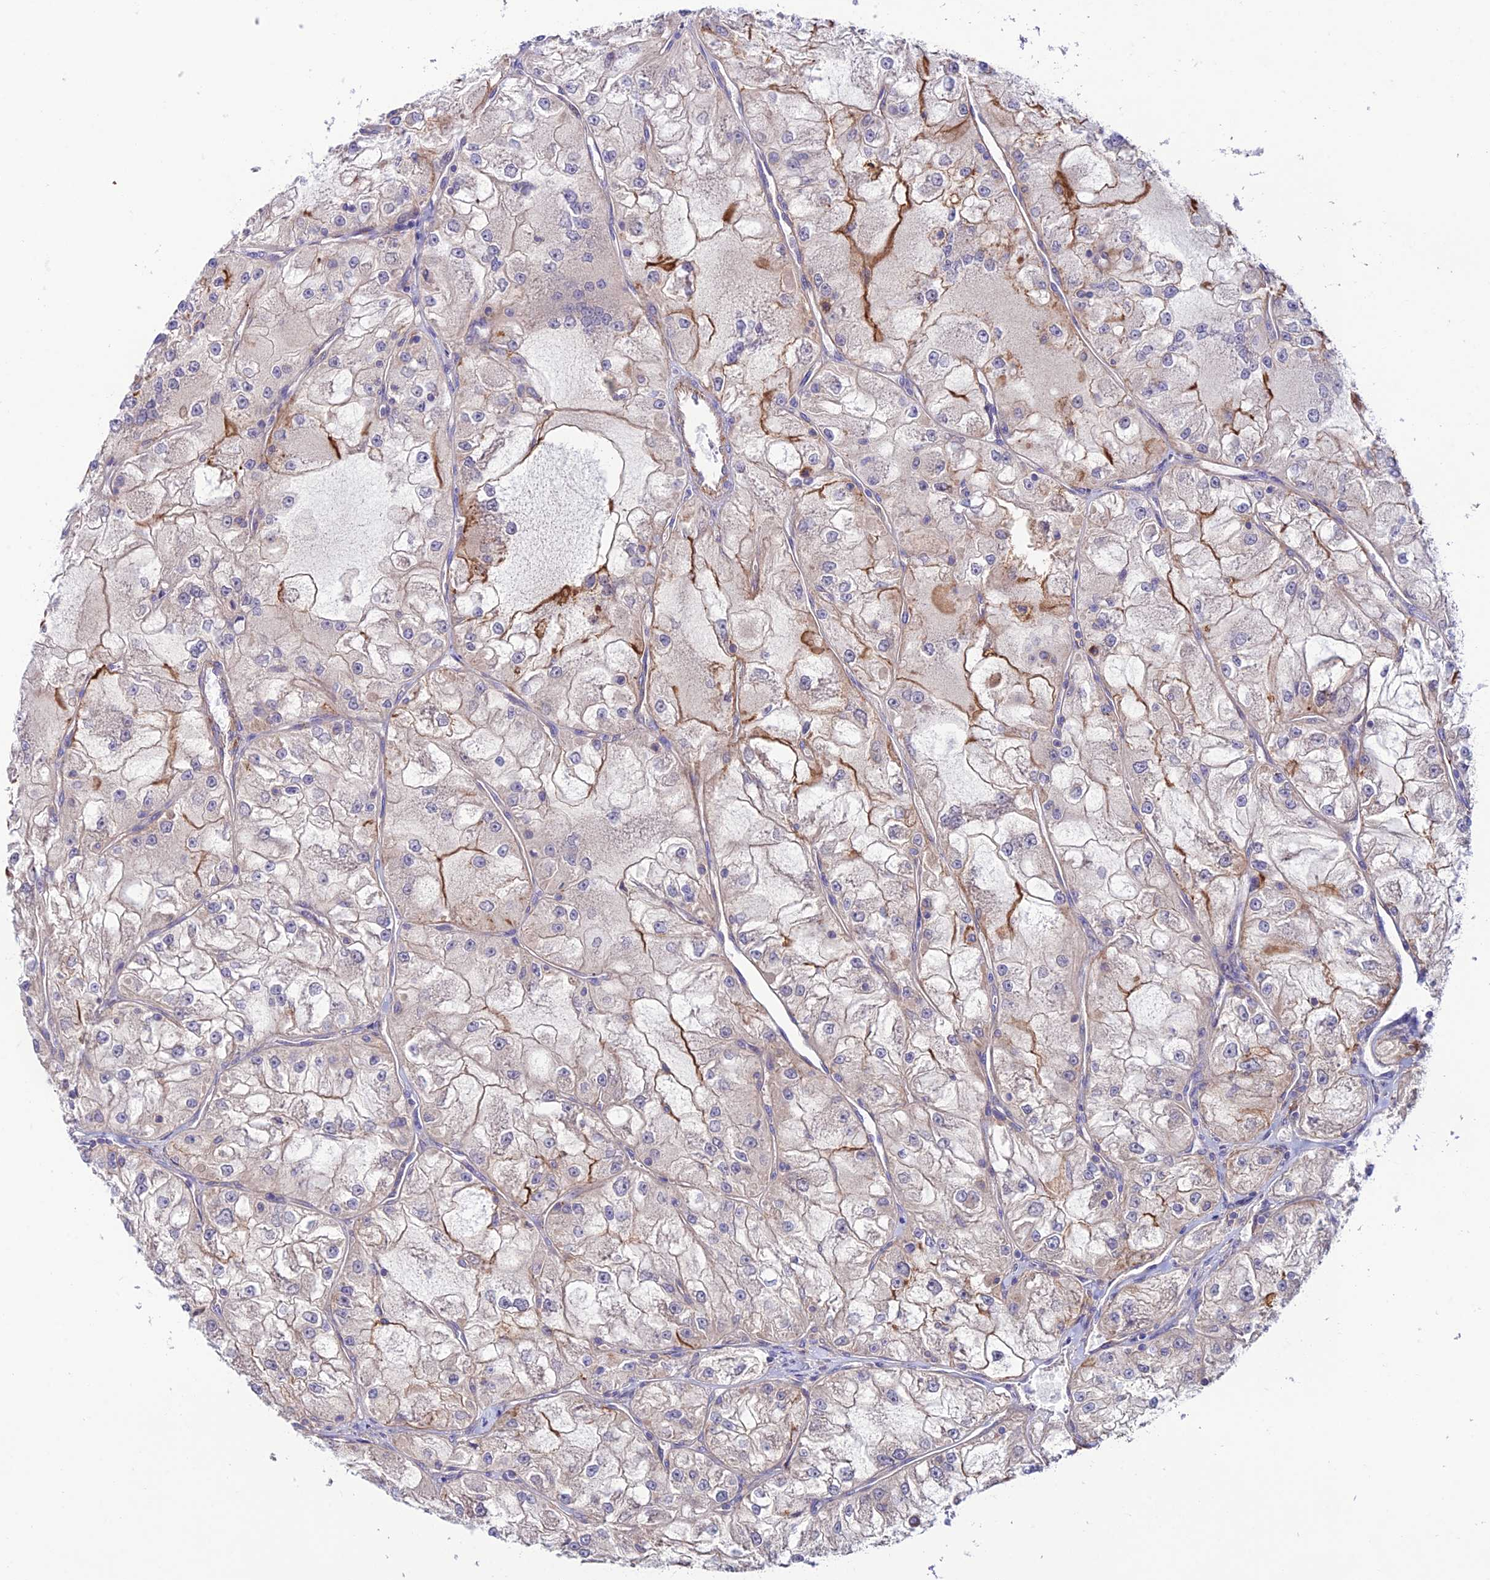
{"staining": {"intensity": "moderate", "quantity": "<25%", "location": "cytoplasmic/membranous"}, "tissue": "renal cancer", "cell_type": "Tumor cells", "image_type": "cancer", "snomed": [{"axis": "morphology", "description": "Adenocarcinoma, NOS"}, {"axis": "topography", "description": "Kidney"}], "caption": "Adenocarcinoma (renal) was stained to show a protein in brown. There is low levels of moderate cytoplasmic/membranous positivity in approximately <25% of tumor cells. (IHC, brightfield microscopy, high magnification).", "gene": "BRME1", "patient": {"sex": "female", "age": 72}}